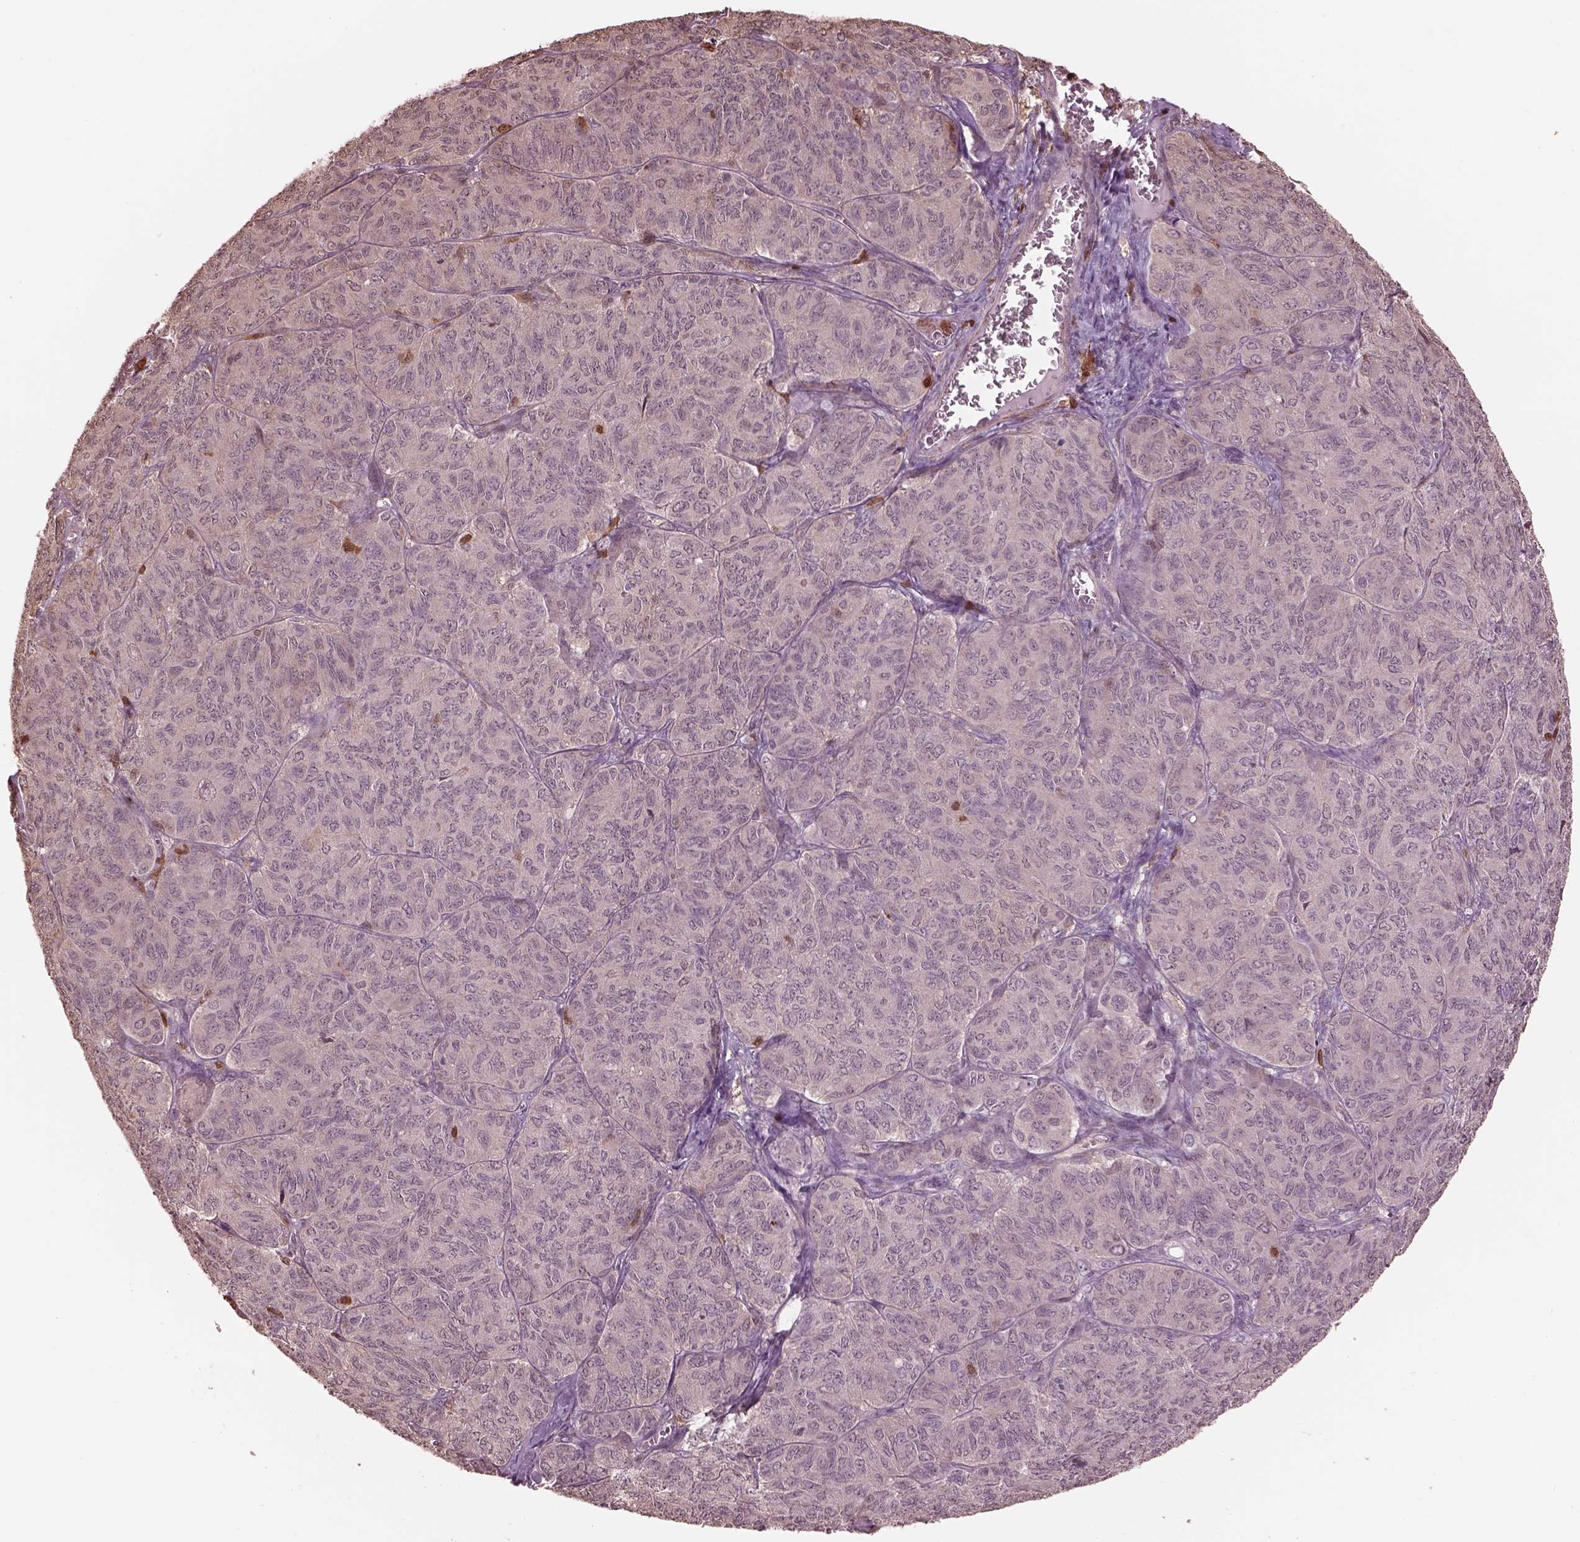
{"staining": {"intensity": "weak", "quantity": "25%-75%", "location": "cytoplasmic/membranous"}, "tissue": "ovarian cancer", "cell_type": "Tumor cells", "image_type": "cancer", "snomed": [{"axis": "morphology", "description": "Carcinoma, endometroid"}, {"axis": "topography", "description": "Ovary"}], "caption": "Weak cytoplasmic/membranous staining for a protein is seen in approximately 25%-75% of tumor cells of endometroid carcinoma (ovarian) using immunohistochemistry.", "gene": "IL31RA", "patient": {"sex": "female", "age": 80}}